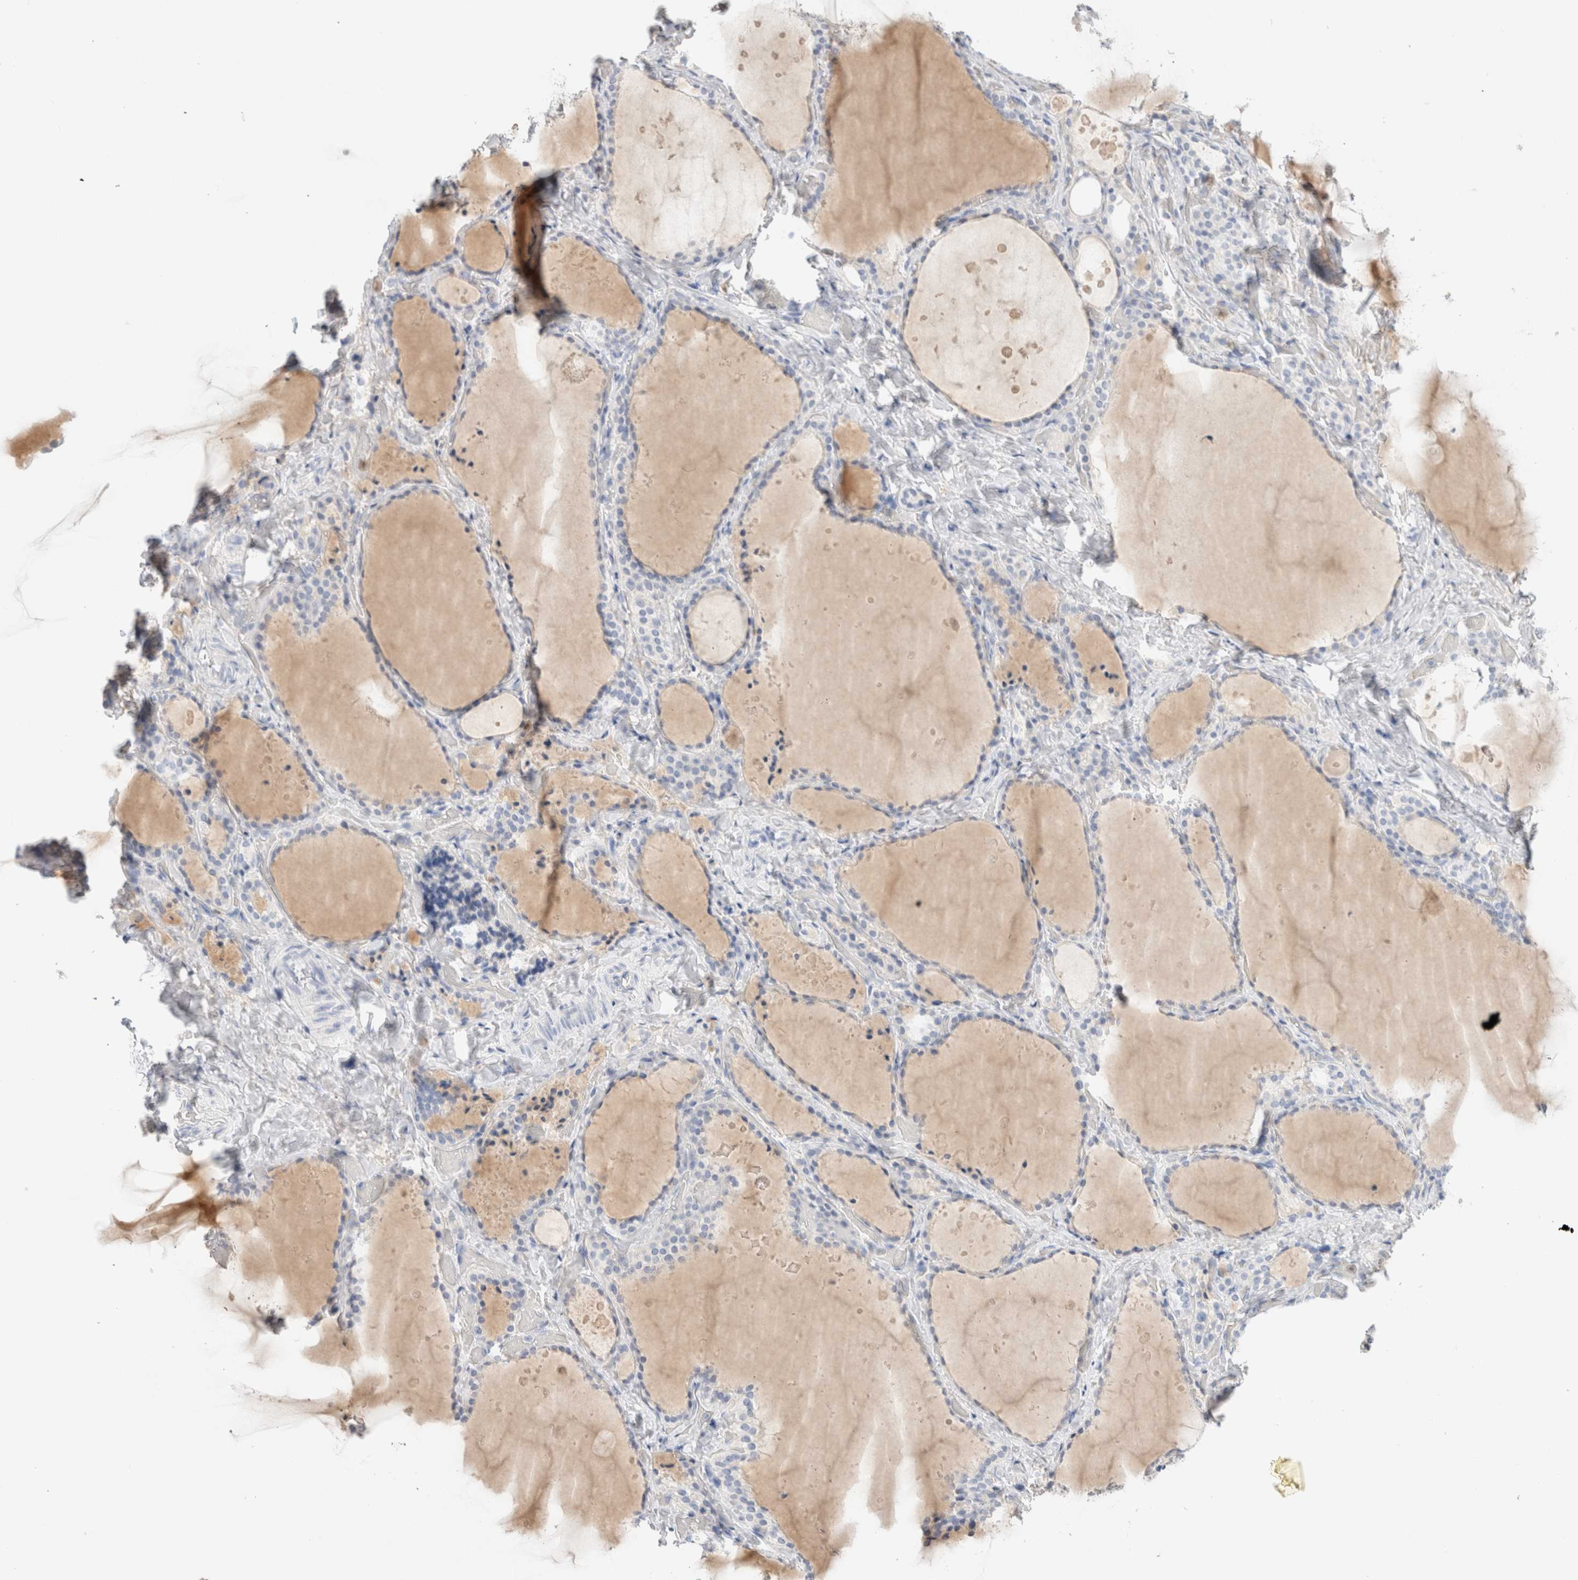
{"staining": {"intensity": "negative", "quantity": "none", "location": "none"}, "tissue": "thyroid gland", "cell_type": "Glandular cells", "image_type": "normal", "snomed": [{"axis": "morphology", "description": "Normal tissue, NOS"}, {"axis": "topography", "description": "Thyroid gland"}], "caption": "Immunohistochemical staining of normal human thyroid gland reveals no significant expression in glandular cells.", "gene": "ARG1", "patient": {"sex": "female", "age": 44}}